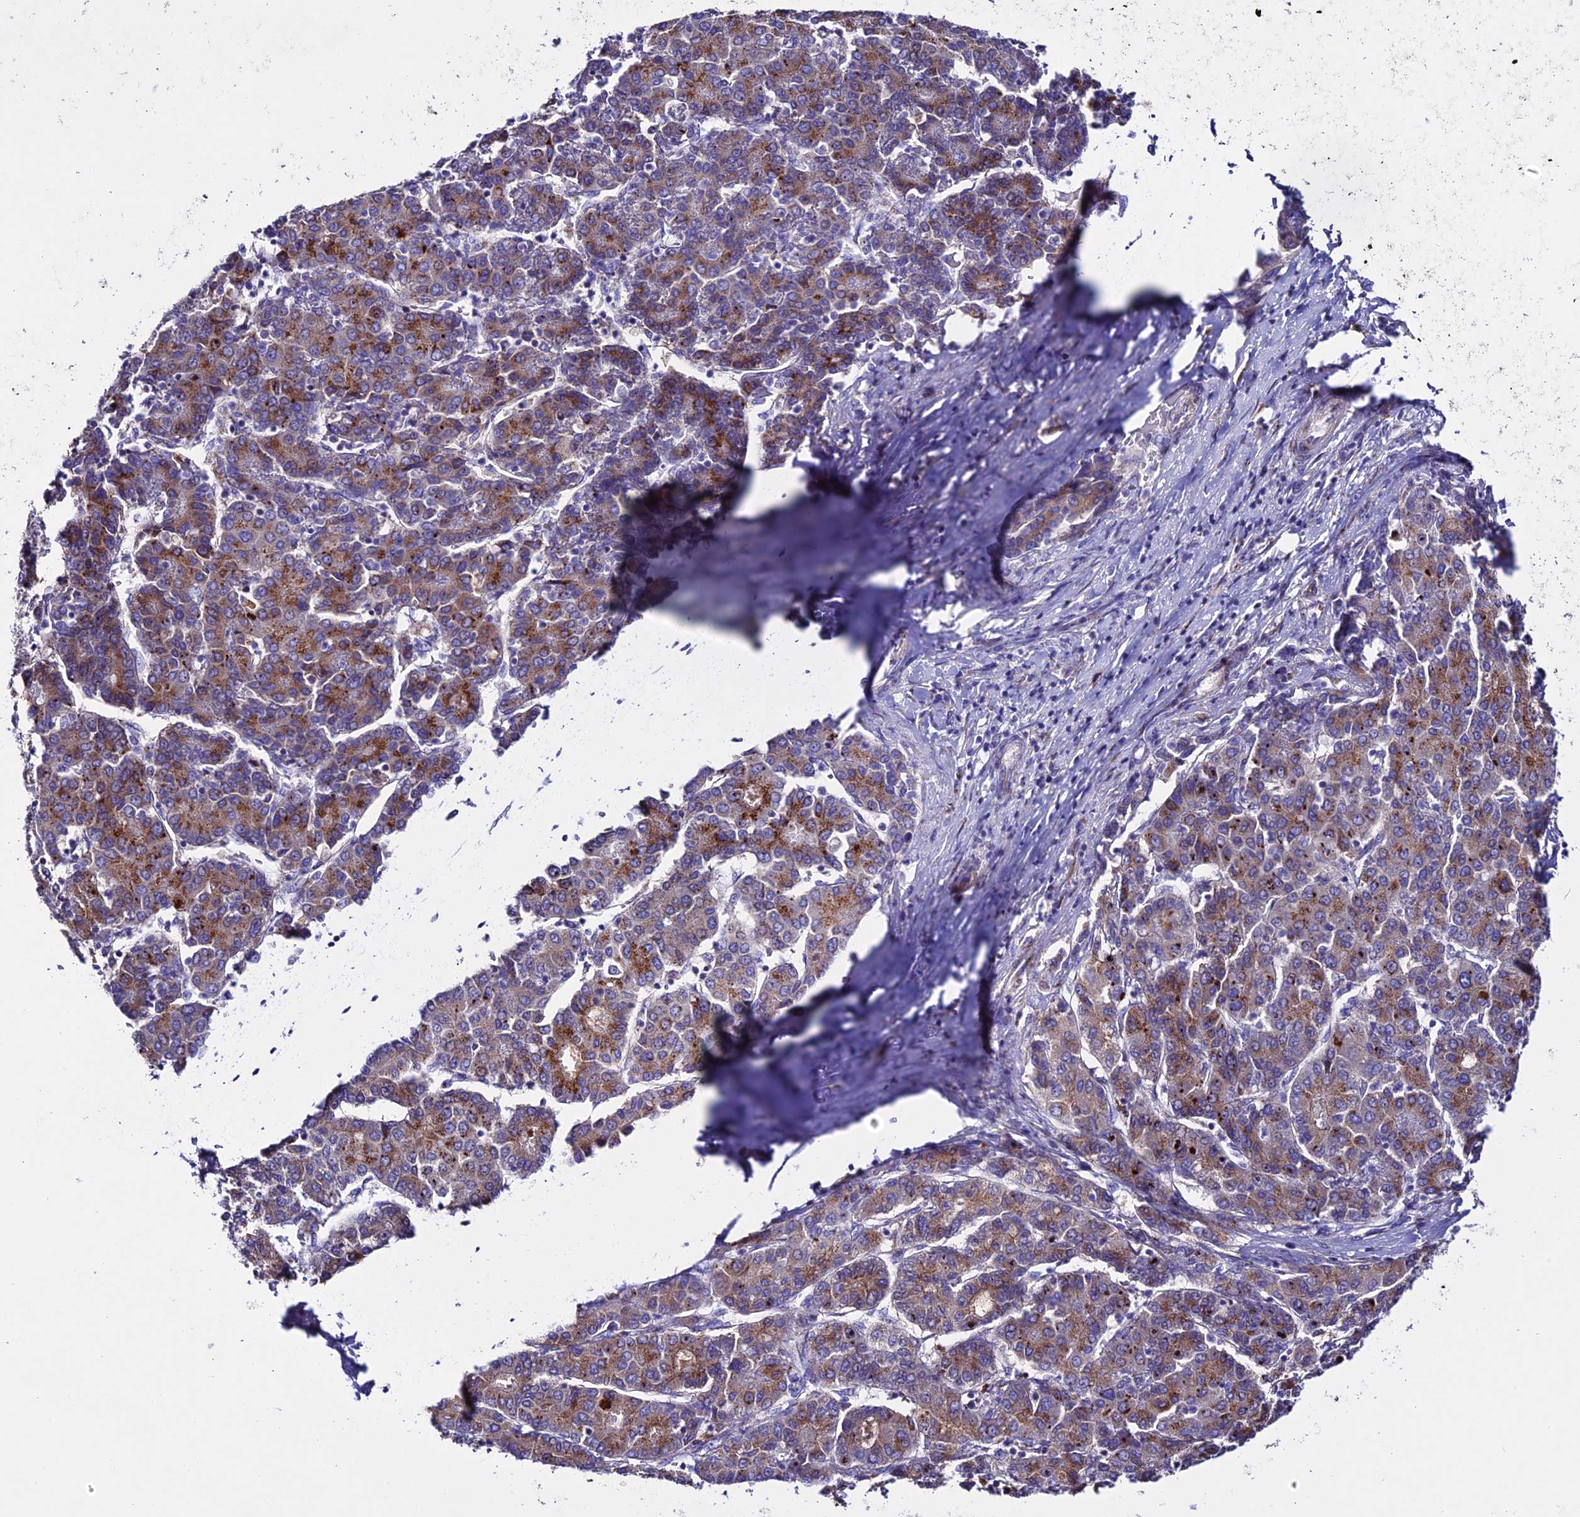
{"staining": {"intensity": "moderate", "quantity": ">75%", "location": "cytoplasmic/membranous"}, "tissue": "liver cancer", "cell_type": "Tumor cells", "image_type": "cancer", "snomed": [{"axis": "morphology", "description": "Carcinoma, Hepatocellular, NOS"}, {"axis": "topography", "description": "Liver"}], "caption": "This image reveals liver hepatocellular carcinoma stained with immunohistochemistry (IHC) to label a protein in brown. The cytoplasmic/membranous of tumor cells show moderate positivity for the protein. Nuclei are counter-stained blue.", "gene": "OR51Q1", "patient": {"sex": "male", "age": 65}}